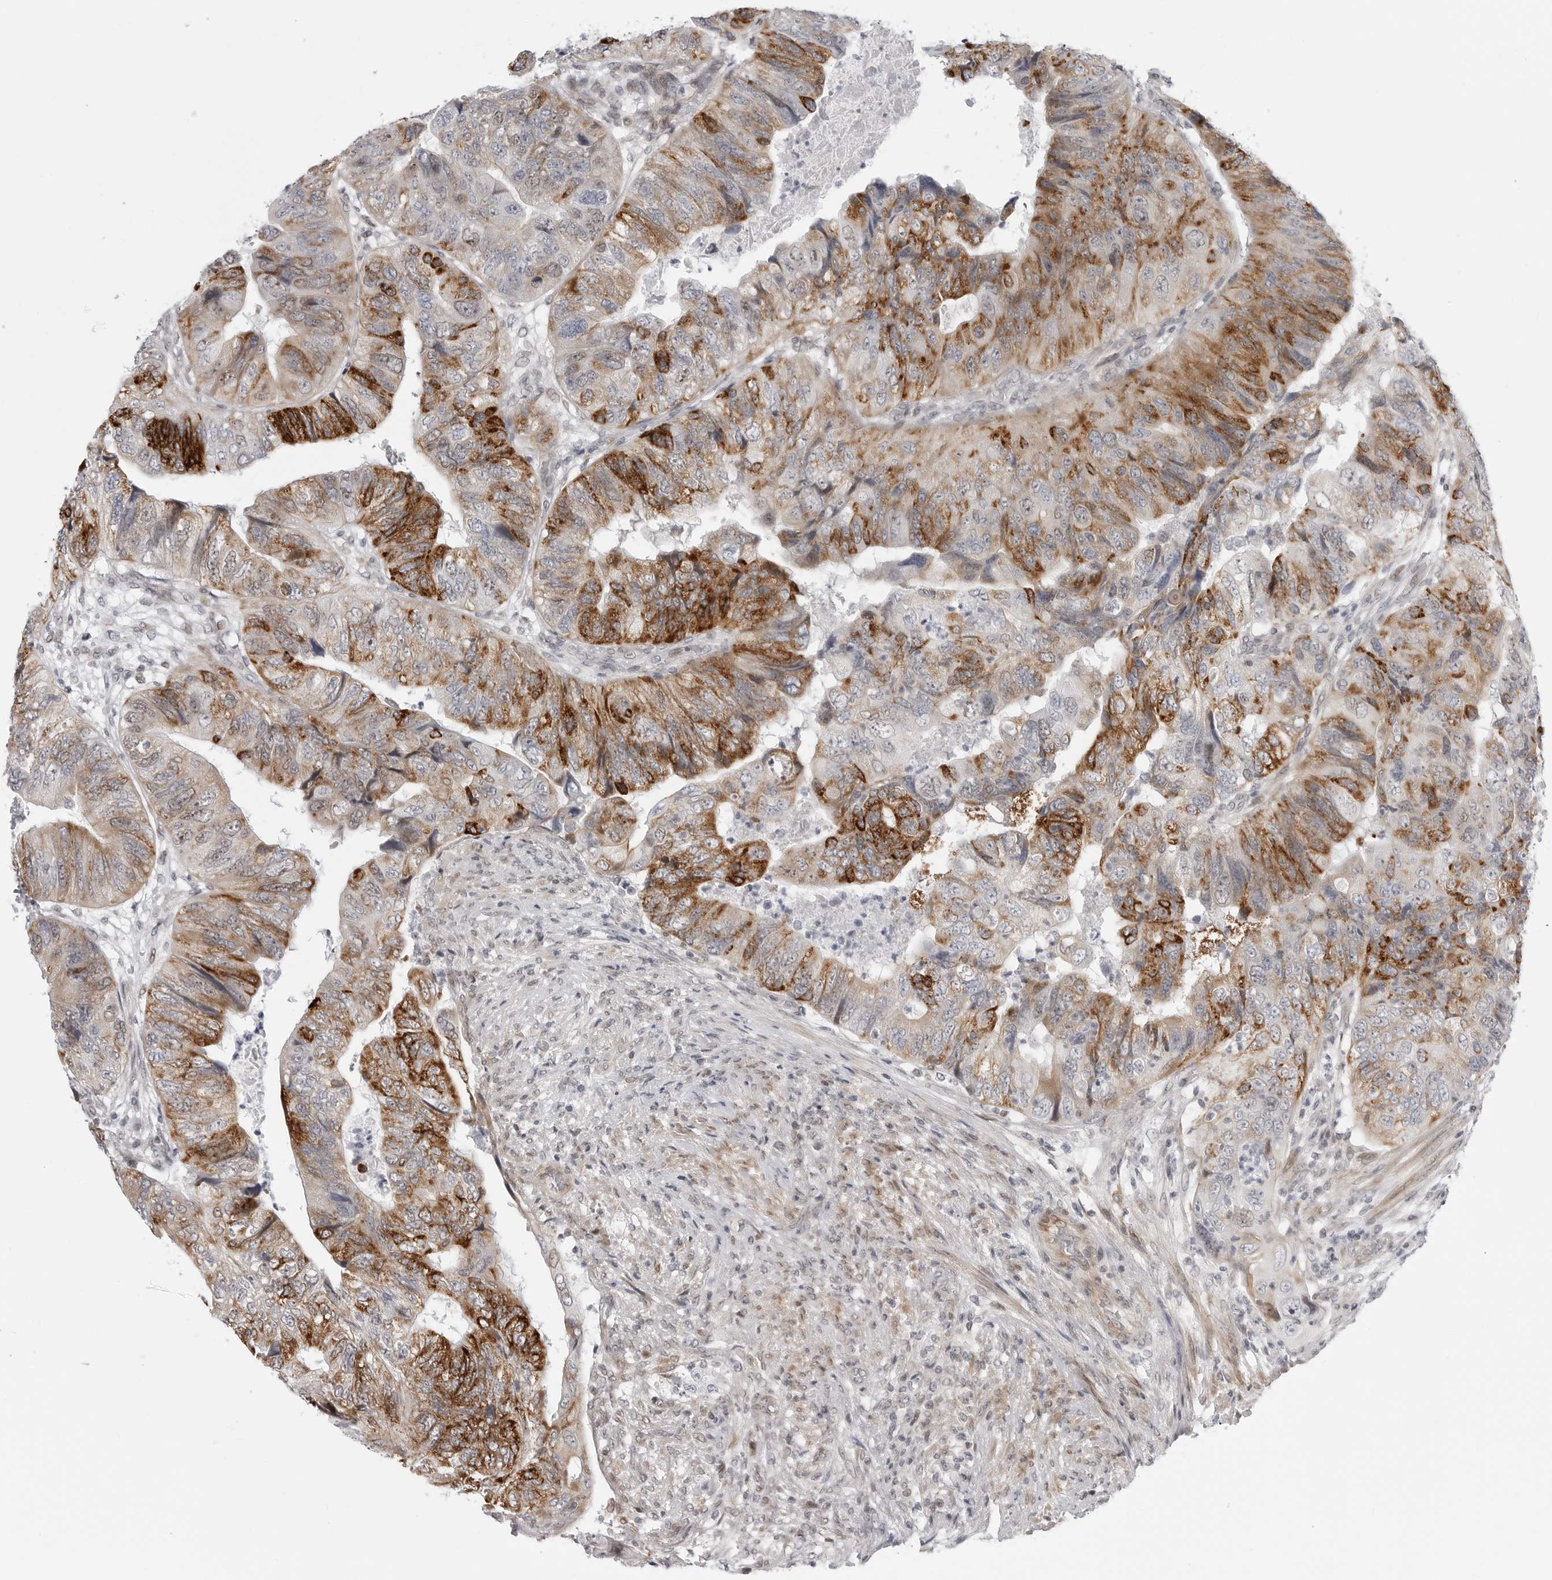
{"staining": {"intensity": "strong", "quantity": ">75%", "location": "cytoplasmic/membranous"}, "tissue": "colorectal cancer", "cell_type": "Tumor cells", "image_type": "cancer", "snomed": [{"axis": "morphology", "description": "Adenocarcinoma, NOS"}, {"axis": "topography", "description": "Rectum"}], "caption": "Colorectal cancer (adenocarcinoma) tissue shows strong cytoplasmic/membranous staining in about >75% of tumor cells, visualized by immunohistochemistry.", "gene": "FAM135B", "patient": {"sex": "male", "age": 63}}